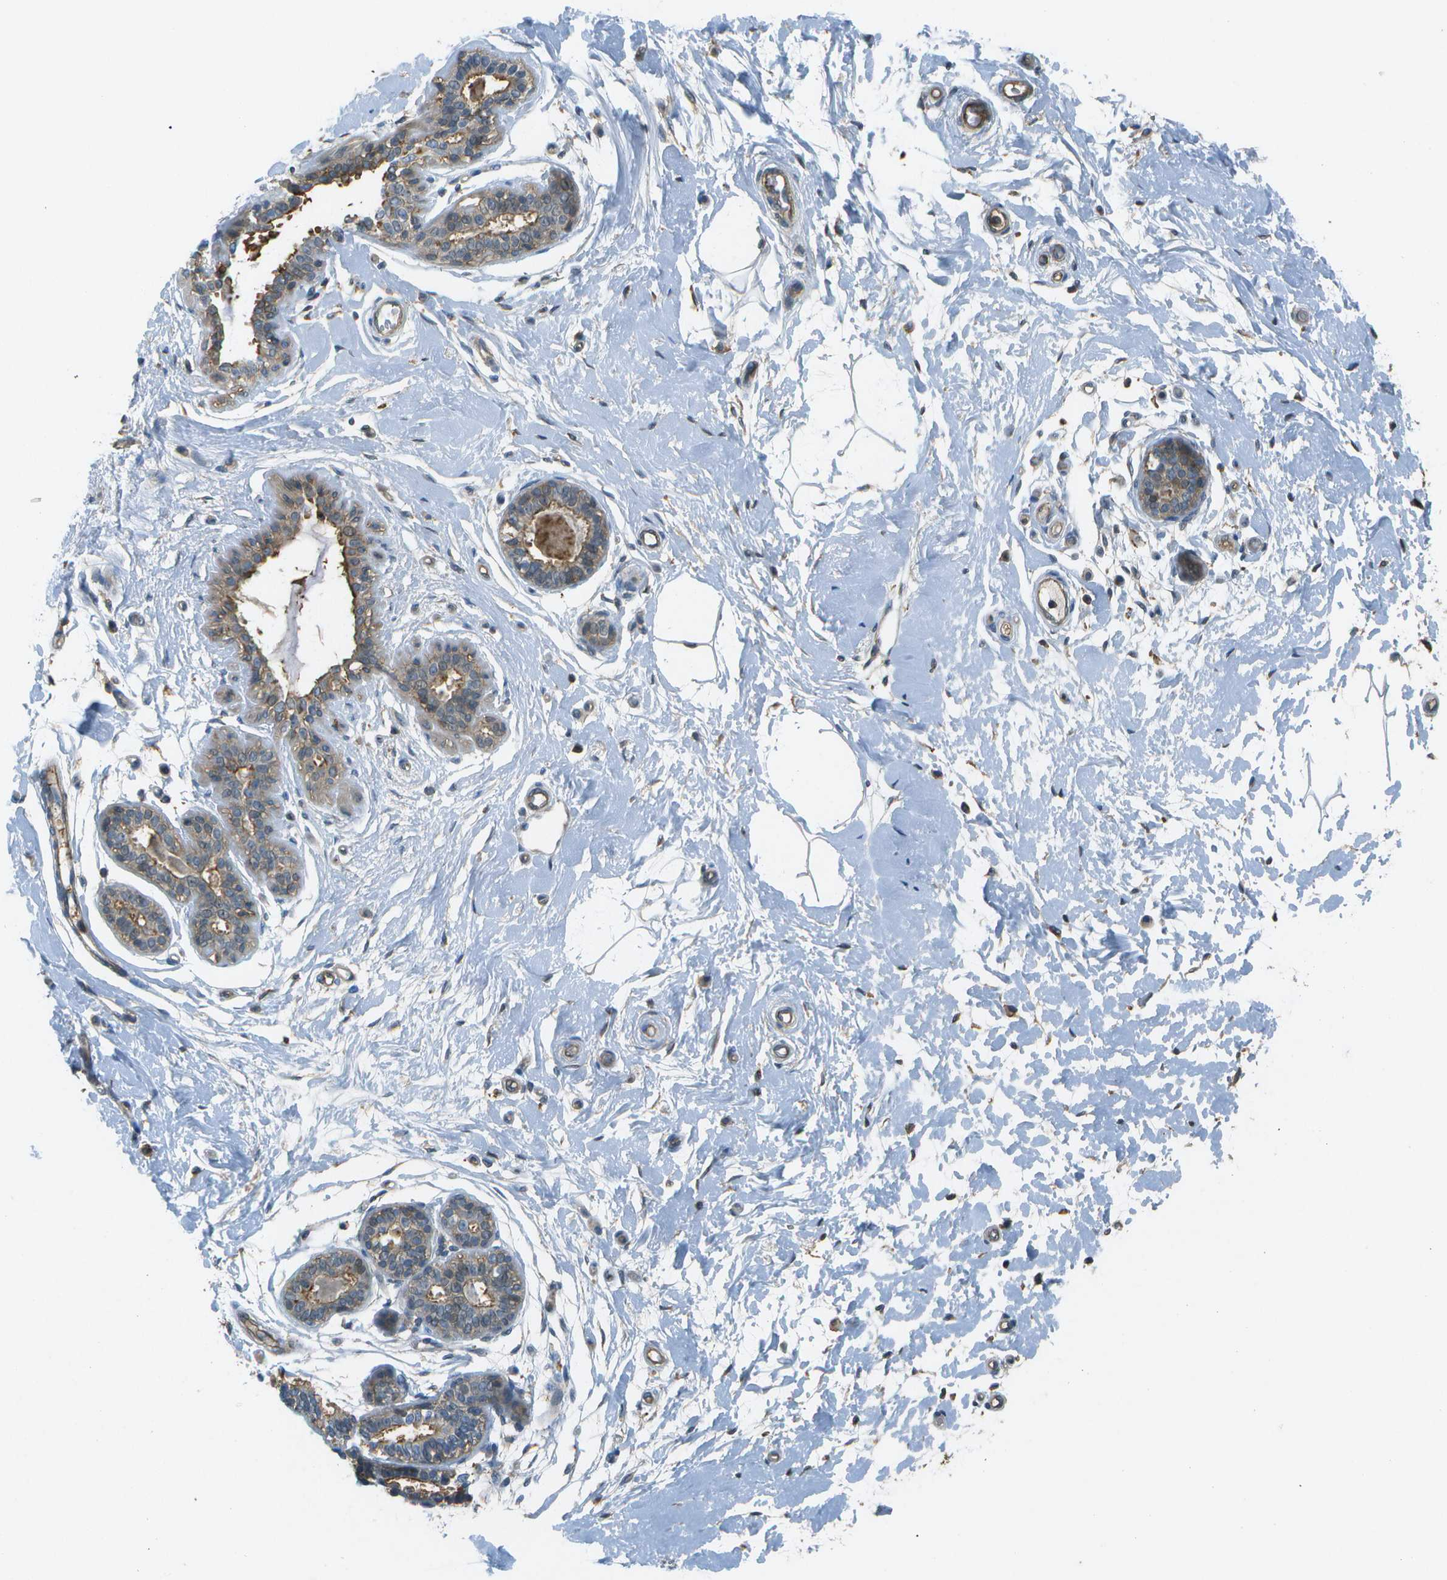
{"staining": {"intensity": "negative", "quantity": "none", "location": "none"}, "tissue": "breast", "cell_type": "Adipocytes", "image_type": "normal", "snomed": [{"axis": "morphology", "description": "Normal tissue, NOS"}, {"axis": "morphology", "description": "Lobular carcinoma"}, {"axis": "topography", "description": "Breast"}], "caption": "This is an immunohistochemistry (IHC) micrograph of normal human breast. There is no positivity in adipocytes.", "gene": "LRRC66", "patient": {"sex": "female", "age": 59}}